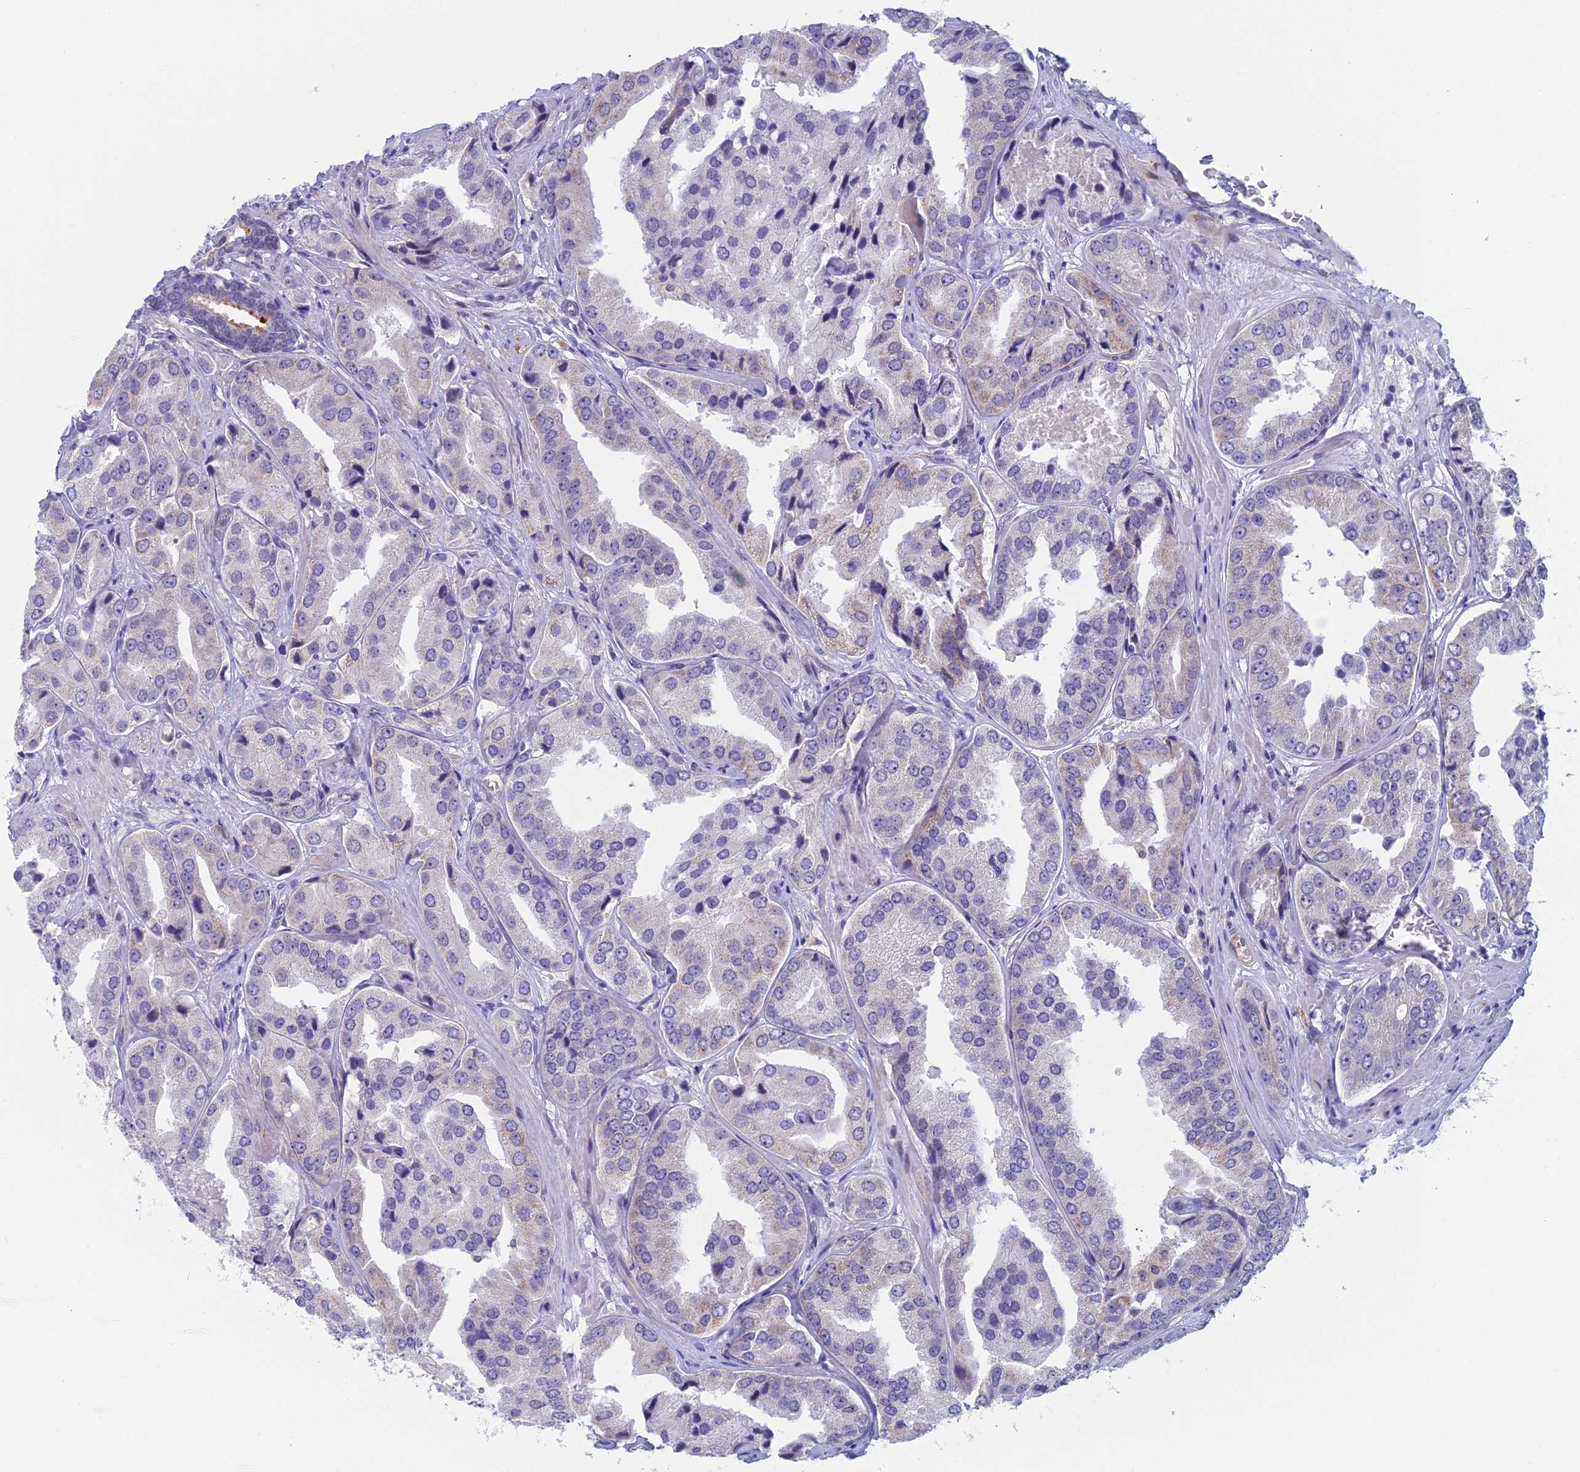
{"staining": {"intensity": "moderate", "quantity": "<25%", "location": "cytoplasmic/membranous"}, "tissue": "prostate cancer", "cell_type": "Tumor cells", "image_type": "cancer", "snomed": [{"axis": "morphology", "description": "Adenocarcinoma, High grade"}, {"axis": "topography", "description": "Prostate"}], "caption": "A micrograph of human prostate cancer stained for a protein demonstrates moderate cytoplasmic/membranous brown staining in tumor cells.", "gene": "PPP1R26", "patient": {"sex": "male", "age": 63}}